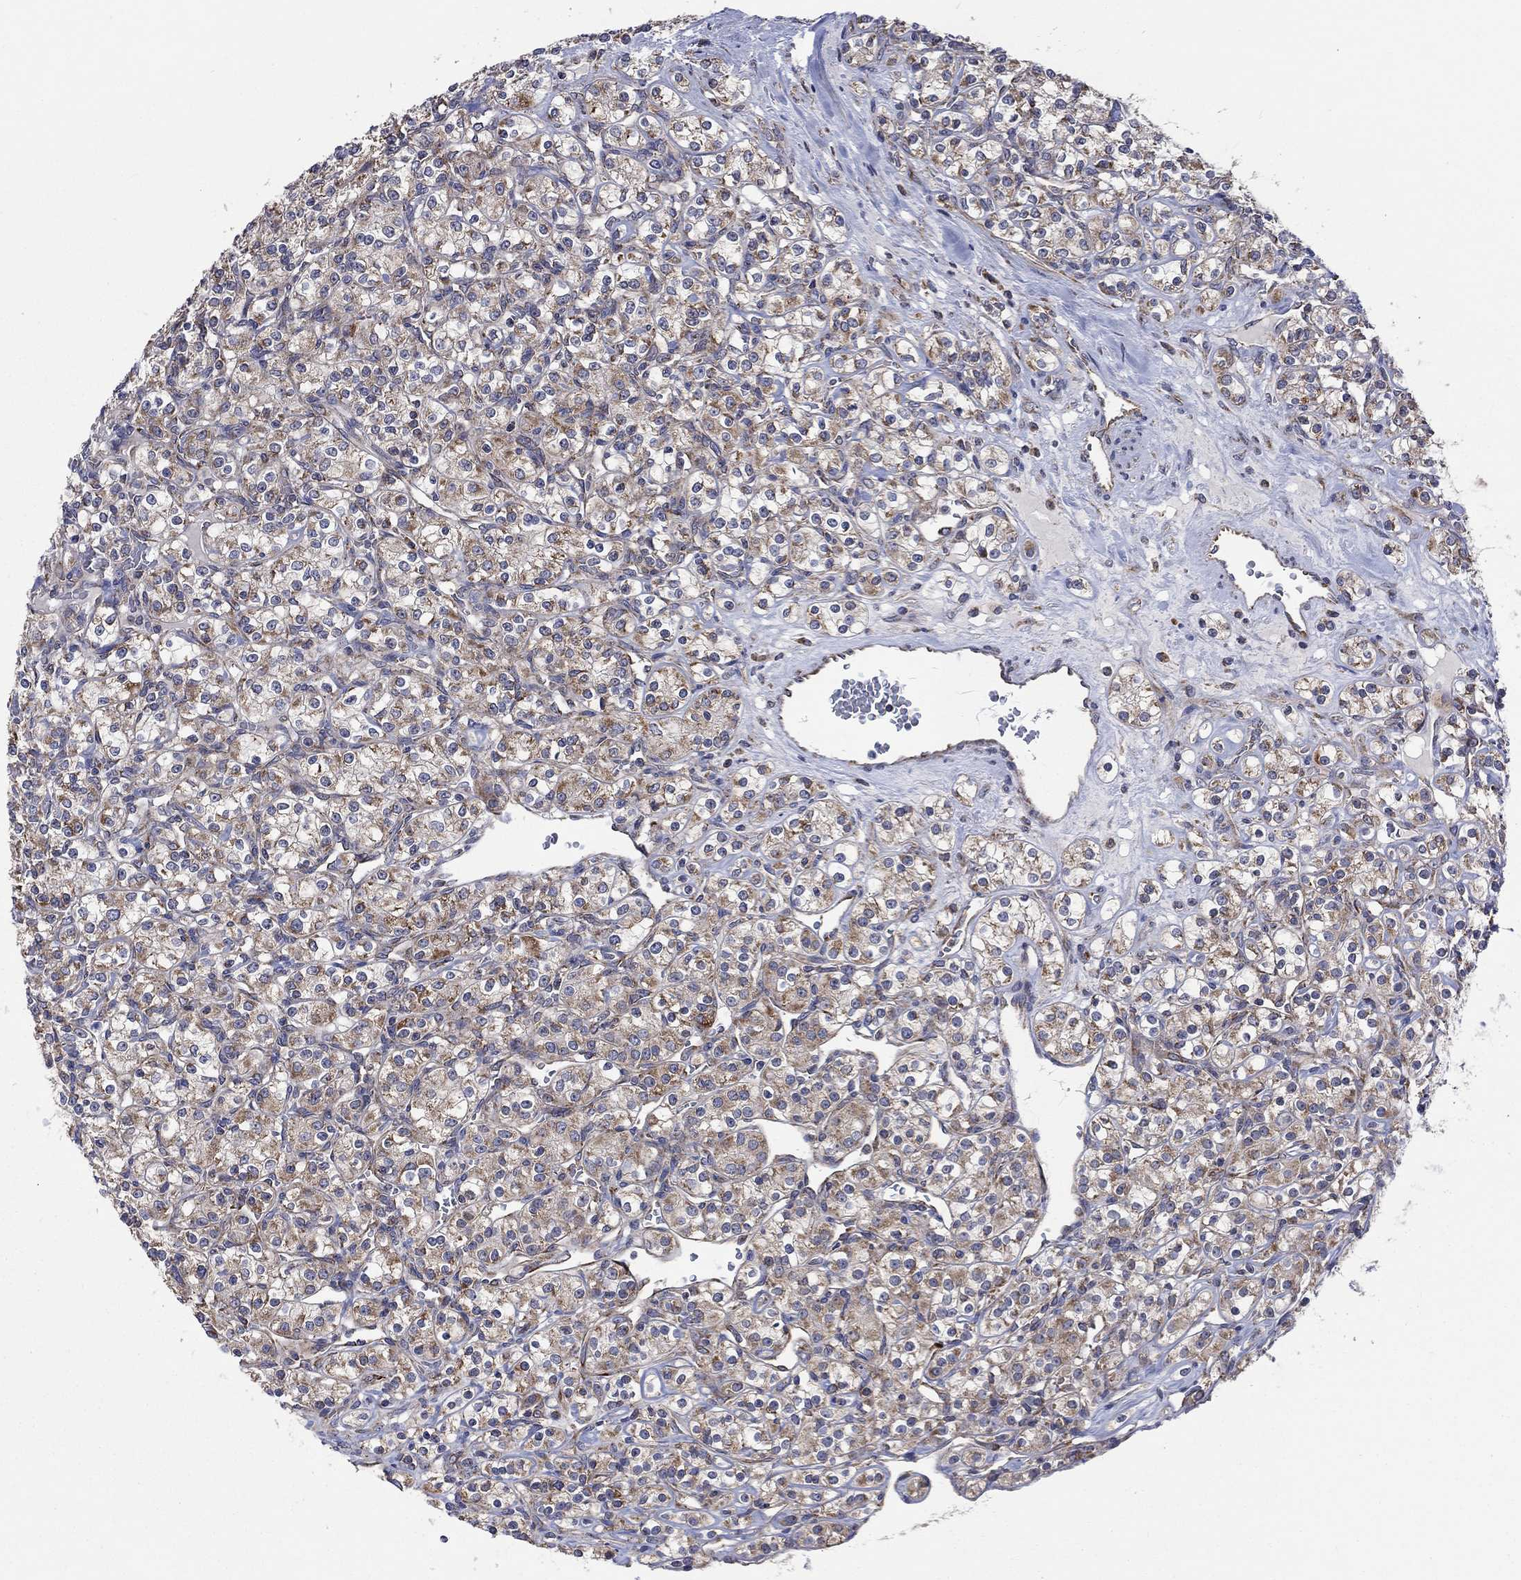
{"staining": {"intensity": "moderate", "quantity": "<25%", "location": "cytoplasmic/membranous"}, "tissue": "renal cancer", "cell_type": "Tumor cells", "image_type": "cancer", "snomed": [{"axis": "morphology", "description": "Adenocarcinoma, NOS"}, {"axis": "topography", "description": "Kidney"}], "caption": "Protein analysis of renal cancer tissue demonstrates moderate cytoplasmic/membranous expression in about <25% of tumor cells.", "gene": "RPLP0", "patient": {"sex": "male", "age": 77}}